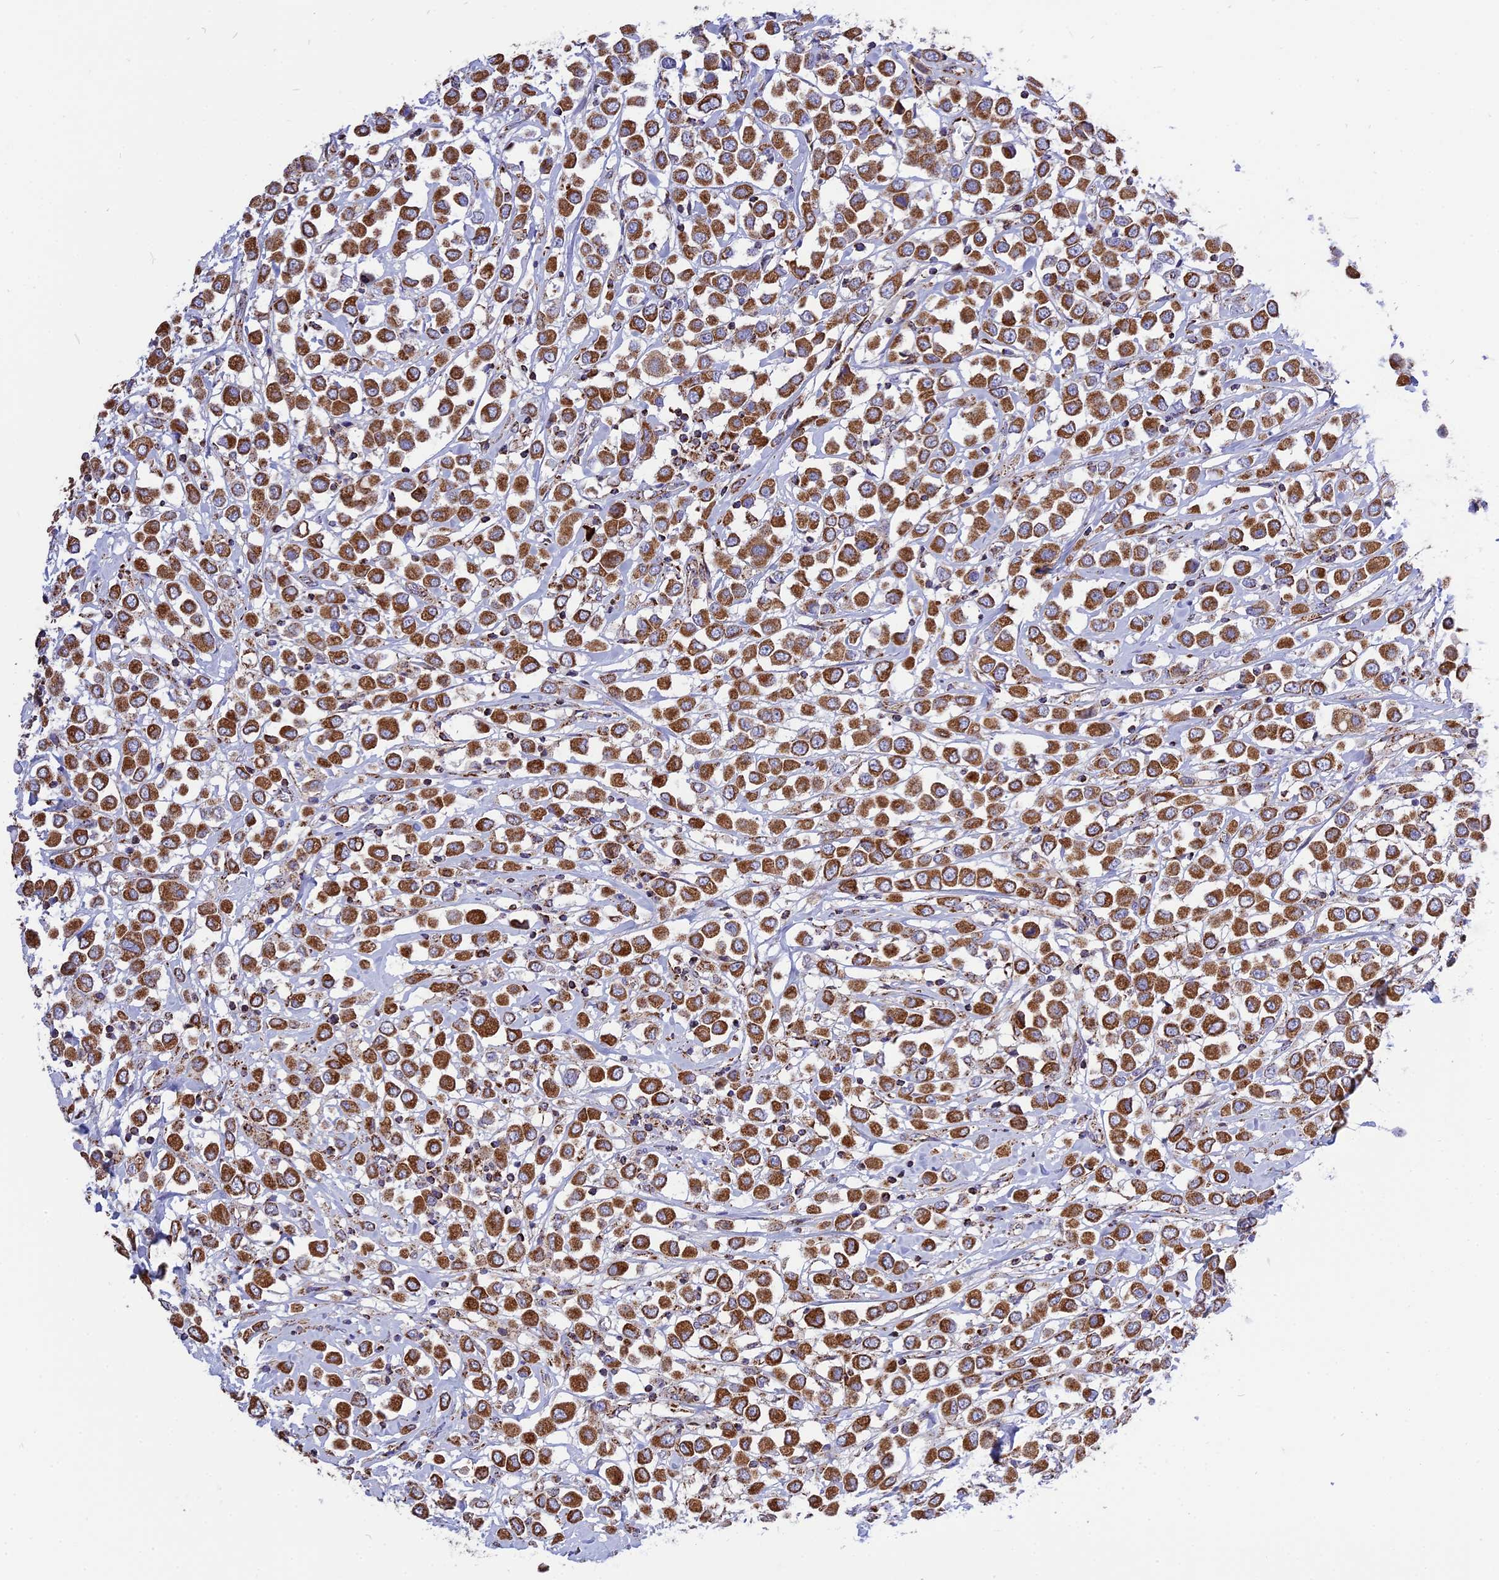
{"staining": {"intensity": "strong", "quantity": ">75%", "location": "cytoplasmic/membranous"}, "tissue": "breast cancer", "cell_type": "Tumor cells", "image_type": "cancer", "snomed": [{"axis": "morphology", "description": "Duct carcinoma"}, {"axis": "topography", "description": "Breast"}], "caption": "Brown immunohistochemical staining in breast infiltrating ductal carcinoma shows strong cytoplasmic/membranous positivity in approximately >75% of tumor cells.", "gene": "TTC4", "patient": {"sex": "female", "age": 61}}